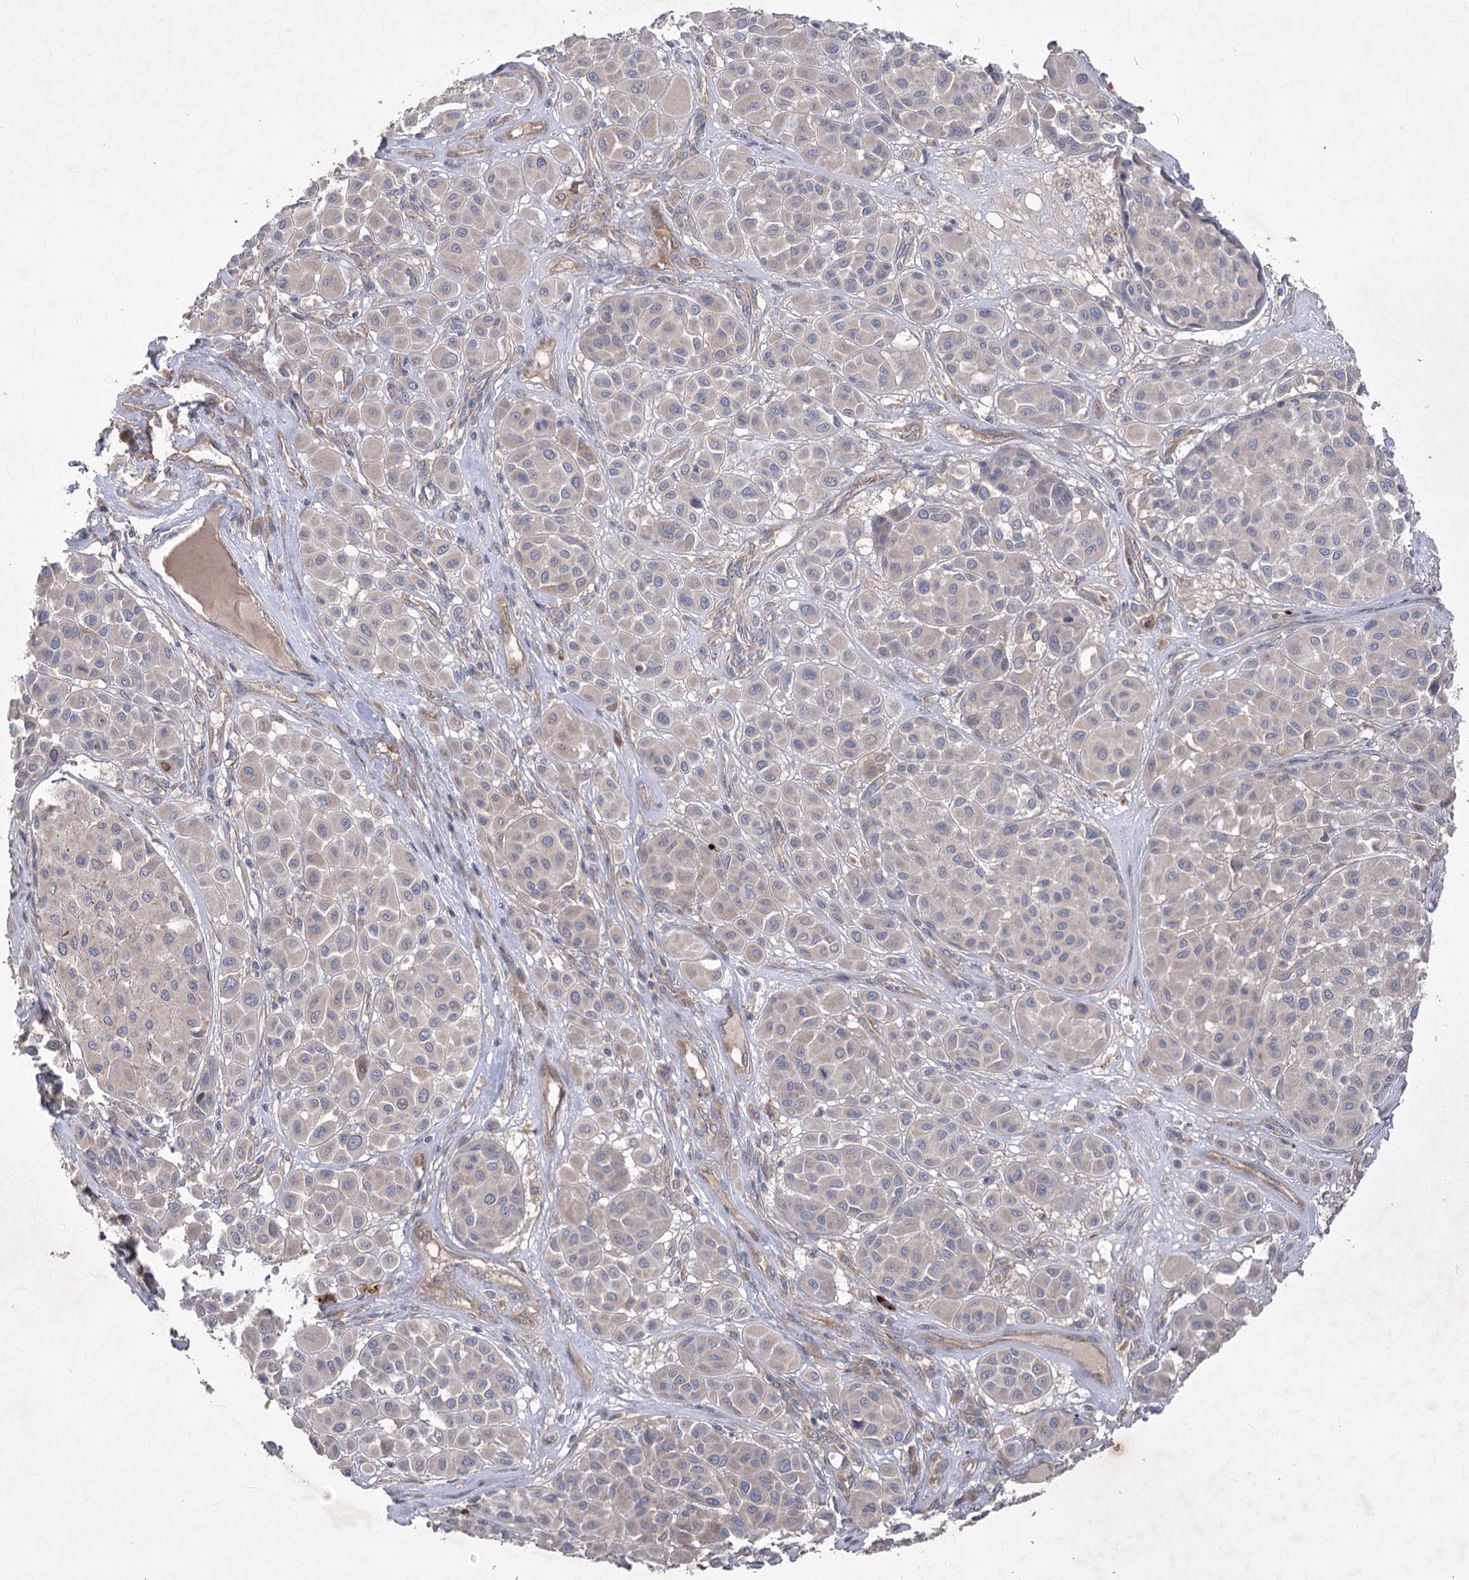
{"staining": {"intensity": "negative", "quantity": "none", "location": "none"}, "tissue": "melanoma", "cell_type": "Tumor cells", "image_type": "cancer", "snomed": [{"axis": "morphology", "description": "Malignant melanoma, Metastatic site"}, {"axis": "topography", "description": "Soft tissue"}], "caption": "An IHC micrograph of malignant melanoma (metastatic site) is shown. There is no staining in tumor cells of malignant melanoma (metastatic site). (DAB IHC, high magnification).", "gene": "RIN2", "patient": {"sex": "male", "age": 41}}